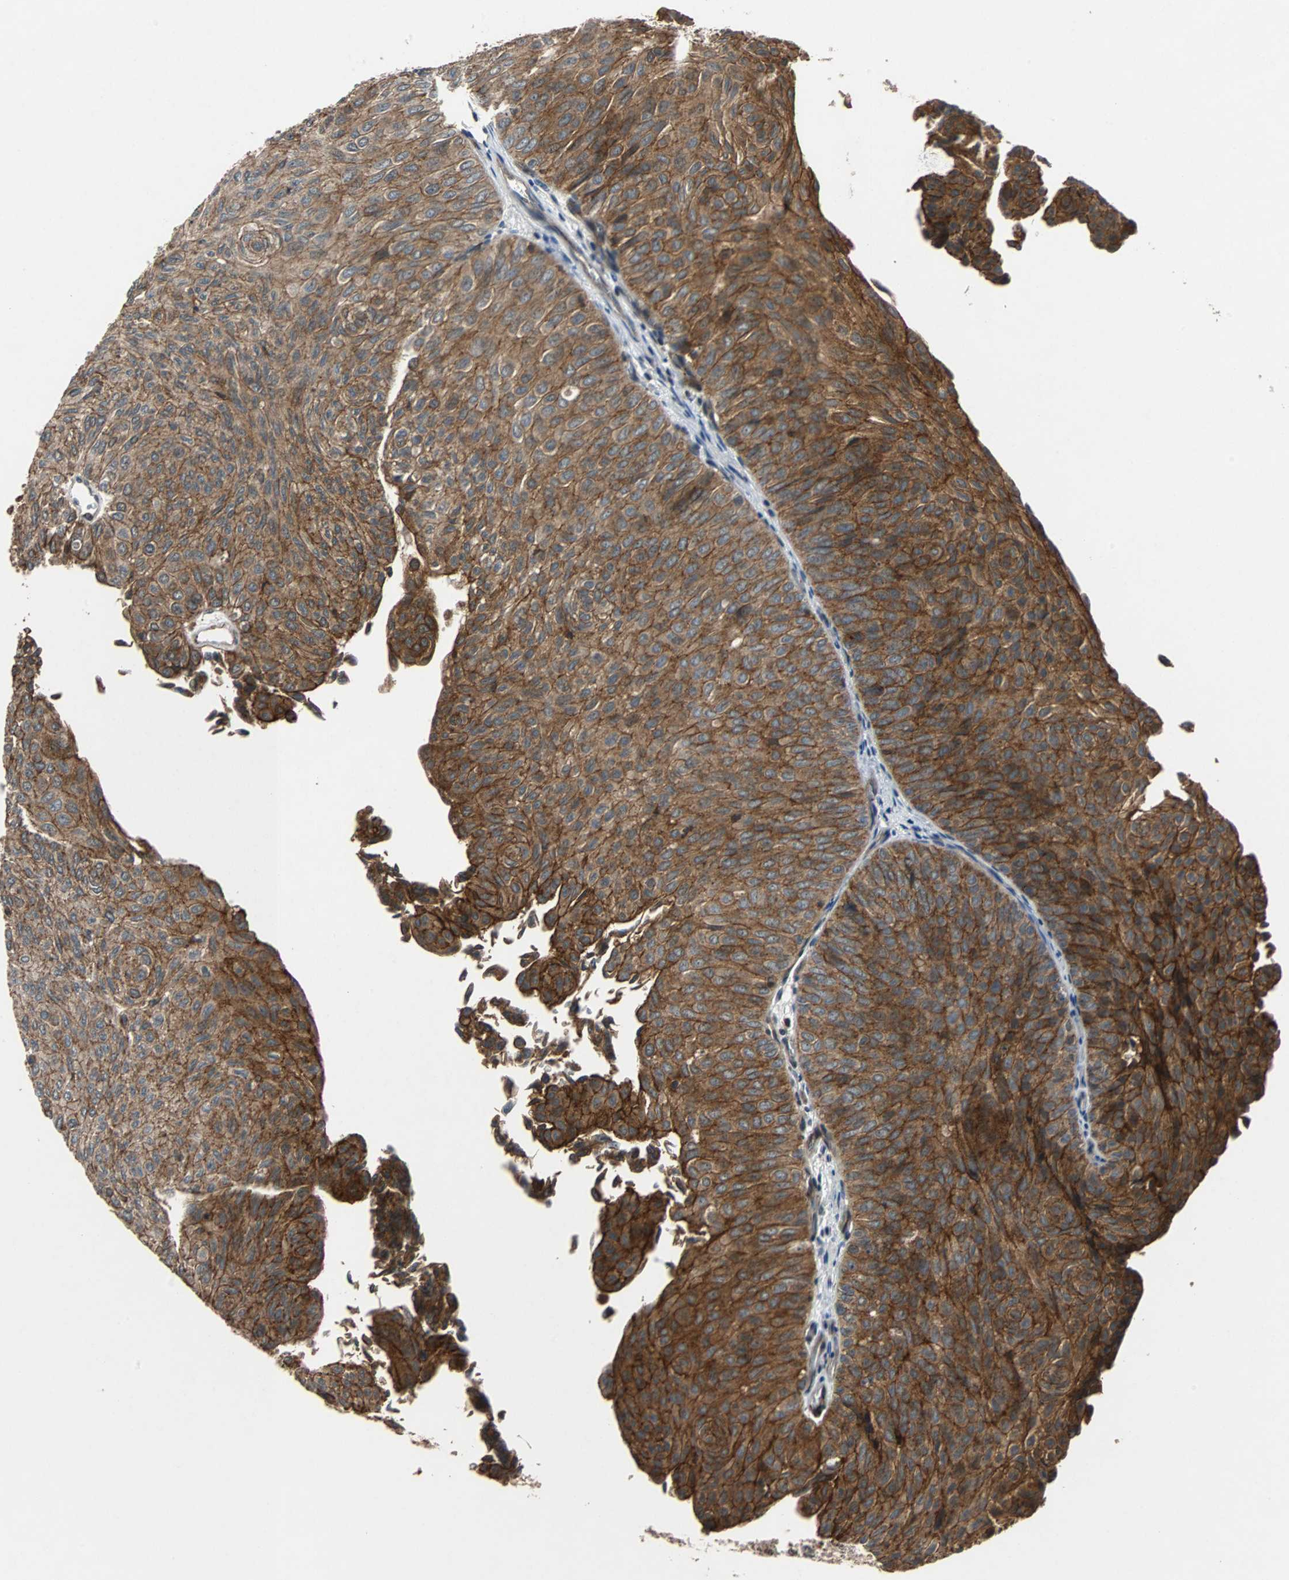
{"staining": {"intensity": "strong", "quantity": ">75%", "location": "cytoplasmic/membranous"}, "tissue": "urothelial cancer", "cell_type": "Tumor cells", "image_type": "cancer", "snomed": [{"axis": "morphology", "description": "Urothelial carcinoma, Low grade"}, {"axis": "topography", "description": "Urinary bladder"}], "caption": "Protein staining of urothelial cancer tissue demonstrates strong cytoplasmic/membranous staining in approximately >75% of tumor cells.", "gene": "LSR", "patient": {"sex": "male", "age": 78}}